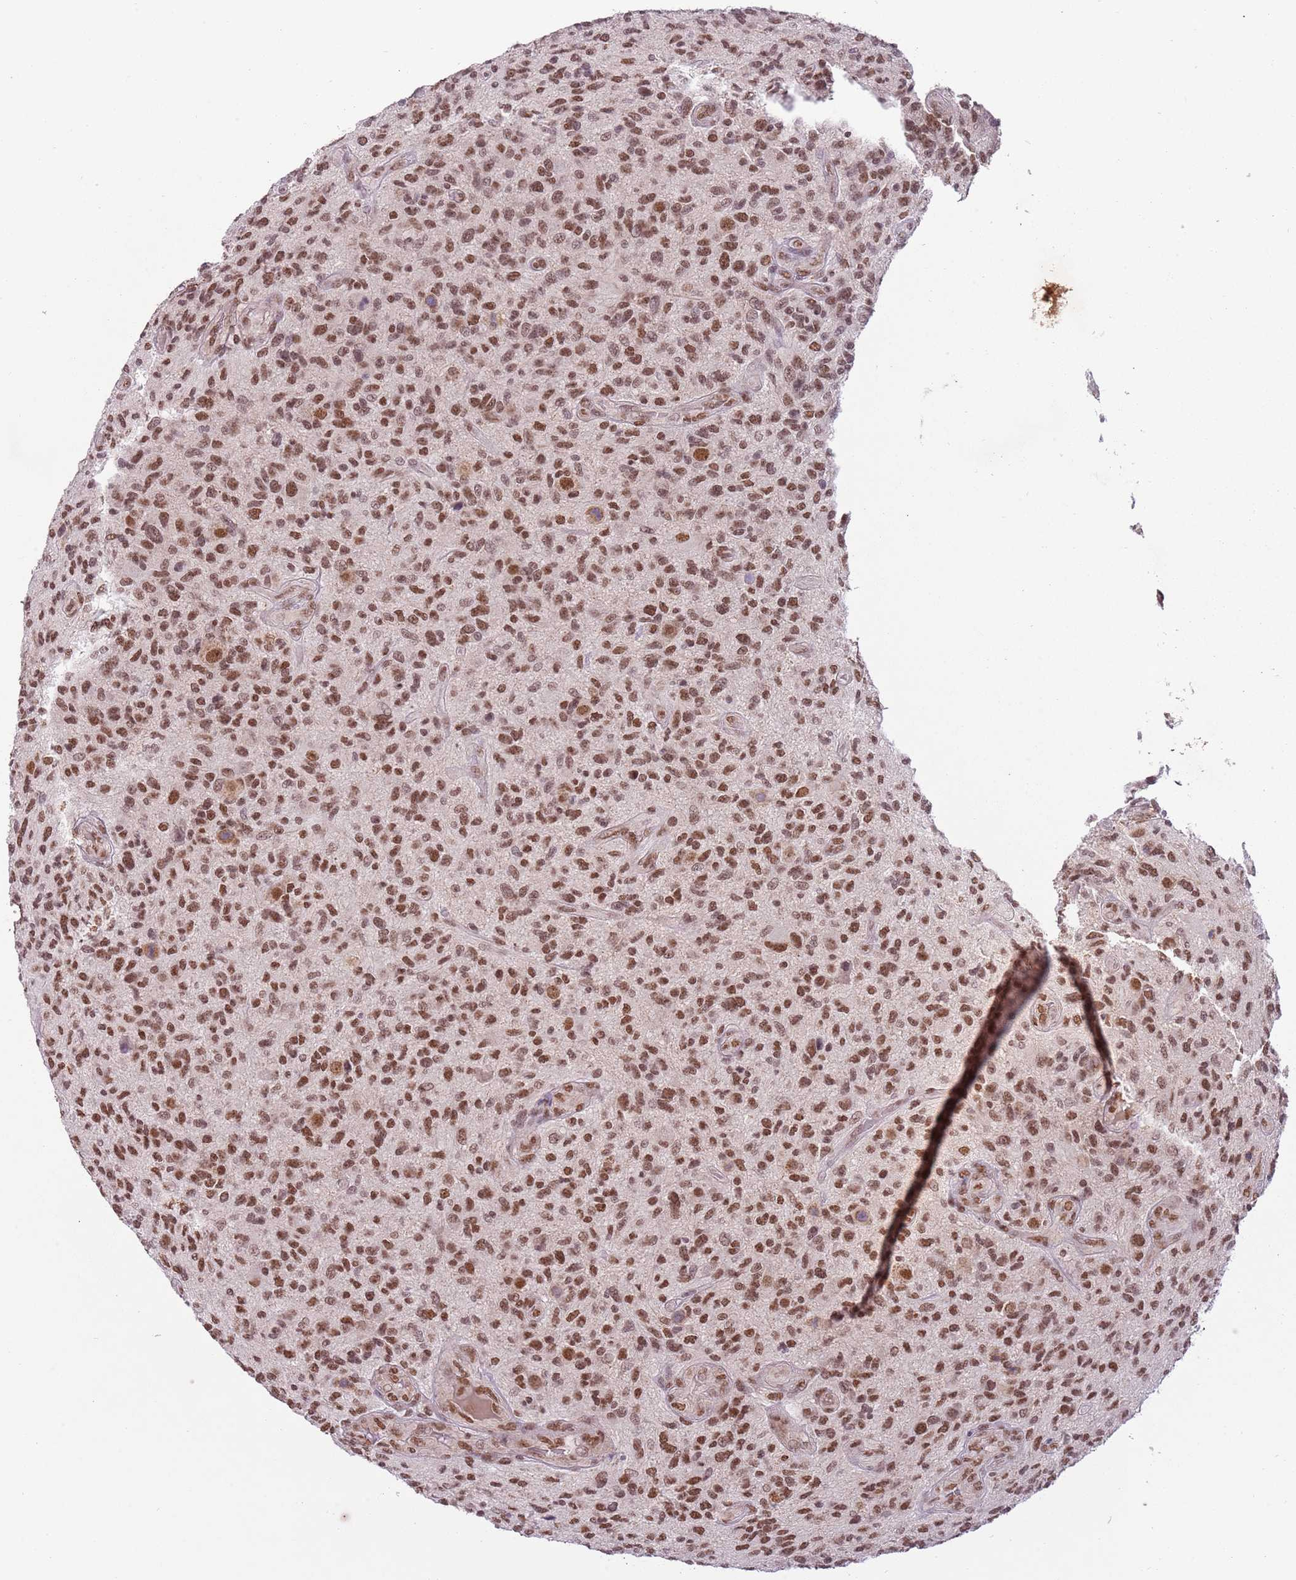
{"staining": {"intensity": "moderate", "quantity": ">75%", "location": "nuclear"}, "tissue": "glioma", "cell_type": "Tumor cells", "image_type": "cancer", "snomed": [{"axis": "morphology", "description": "Glioma, malignant, High grade"}, {"axis": "topography", "description": "Brain"}], "caption": "Glioma stained for a protein demonstrates moderate nuclear positivity in tumor cells. (DAB = brown stain, brightfield microscopy at high magnification).", "gene": "FAM120AOS", "patient": {"sex": "male", "age": 47}}